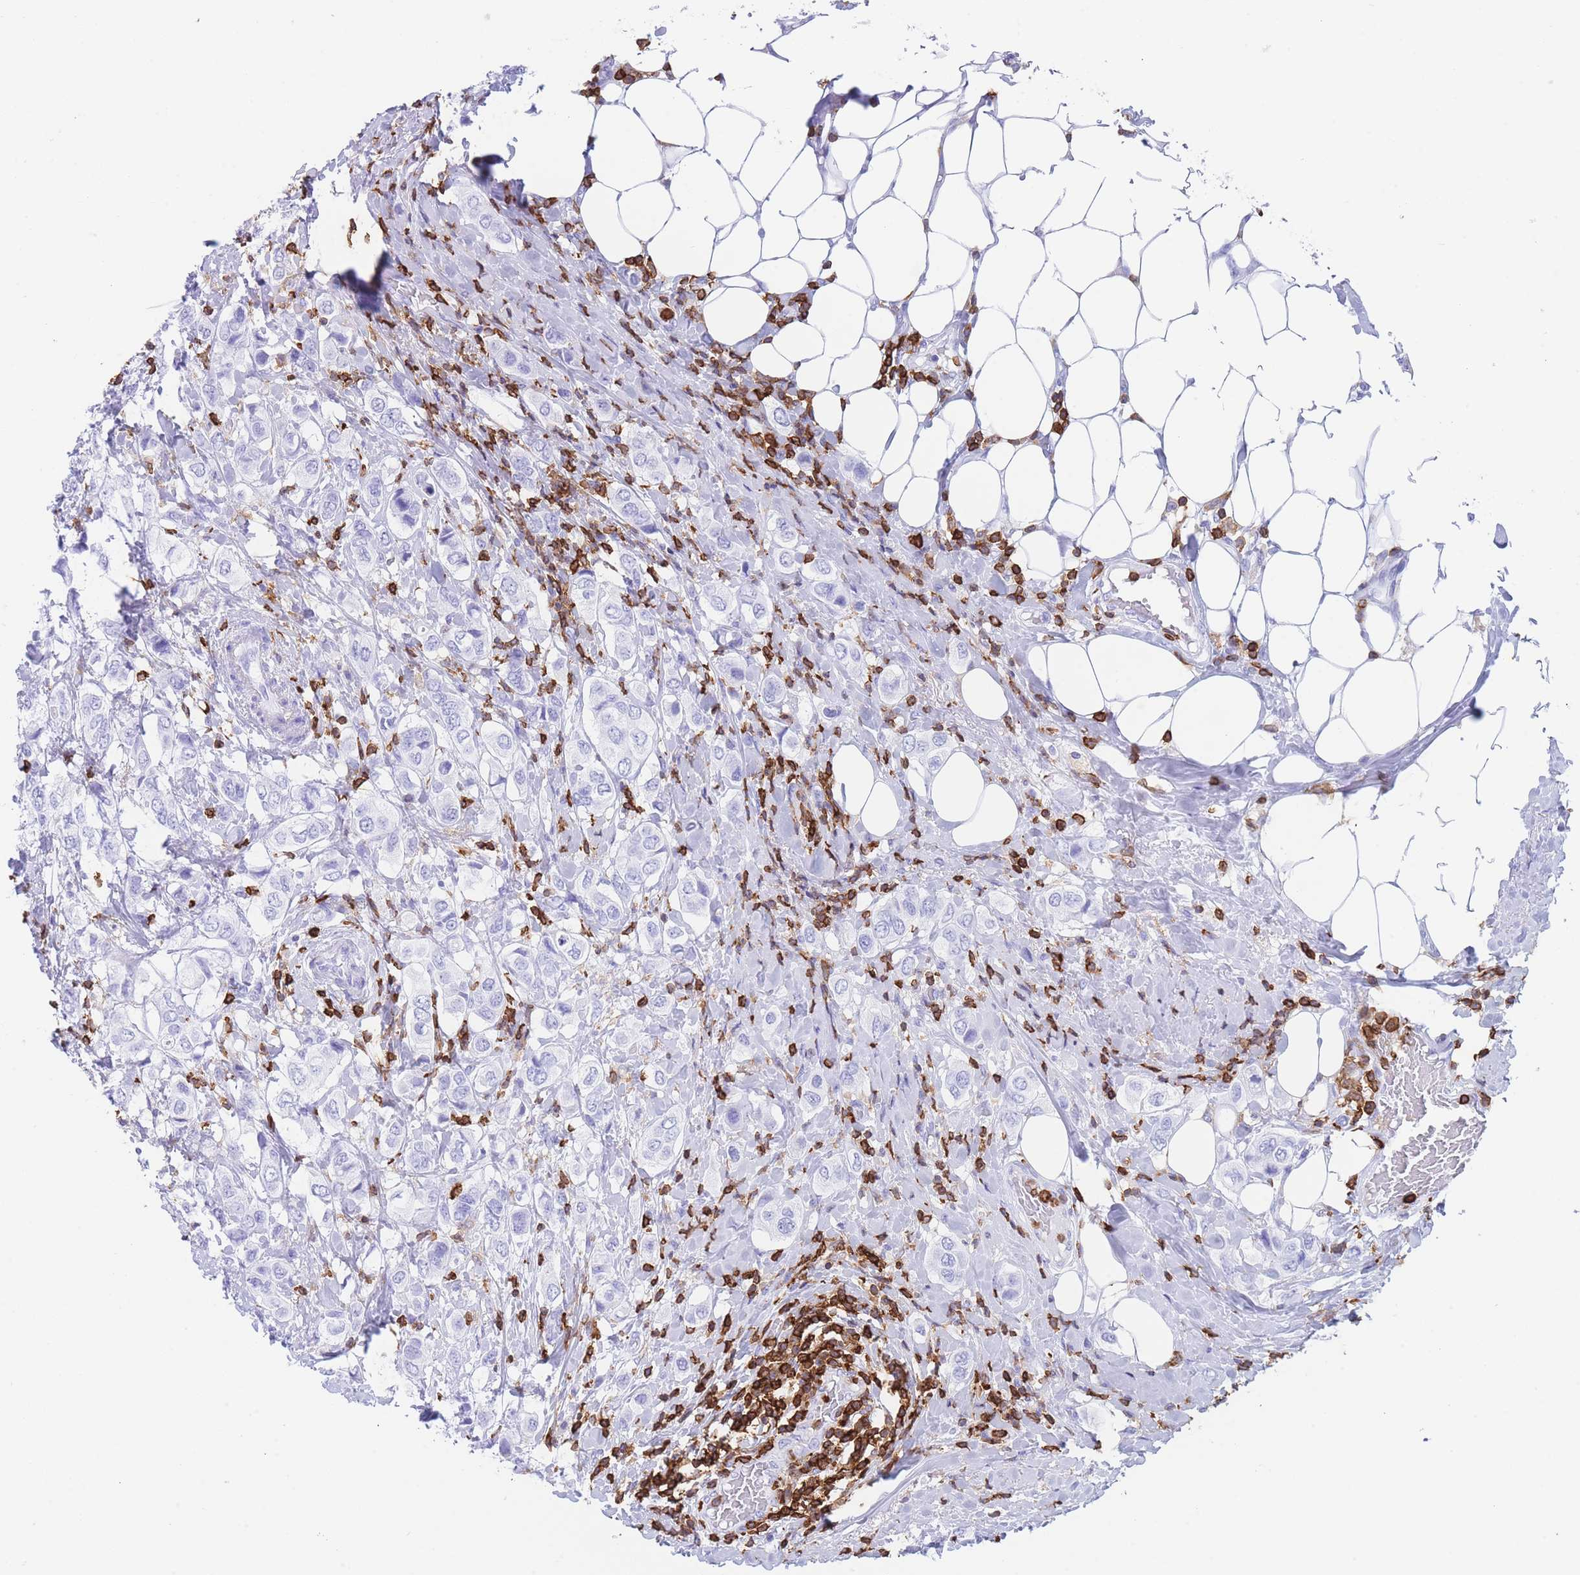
{"staining": {"intensity": "negative", "quantity": "none", "location": "none"}, "tissue": "breast cancer", "cell_type": "Tumor cells", "image_type": "cancer", "snomed": [{"axis": "morphology", "description": "Lobular carcinoma"}, {"axis": "topography", "description": "Breast"}], "caption": "A histopathology image of human breast cancer (lobular carcinoma) is negative for staining in tumor cells. (Stains: DAB (3,3'-diaminobenzidine) immunohistochemistry (IHC) with hematoxylin counter stain, Microscopy: brightfield microscopy at high magnification).", "gene": "CORO1A", "patient": {"sex": "female", "age": 51}}